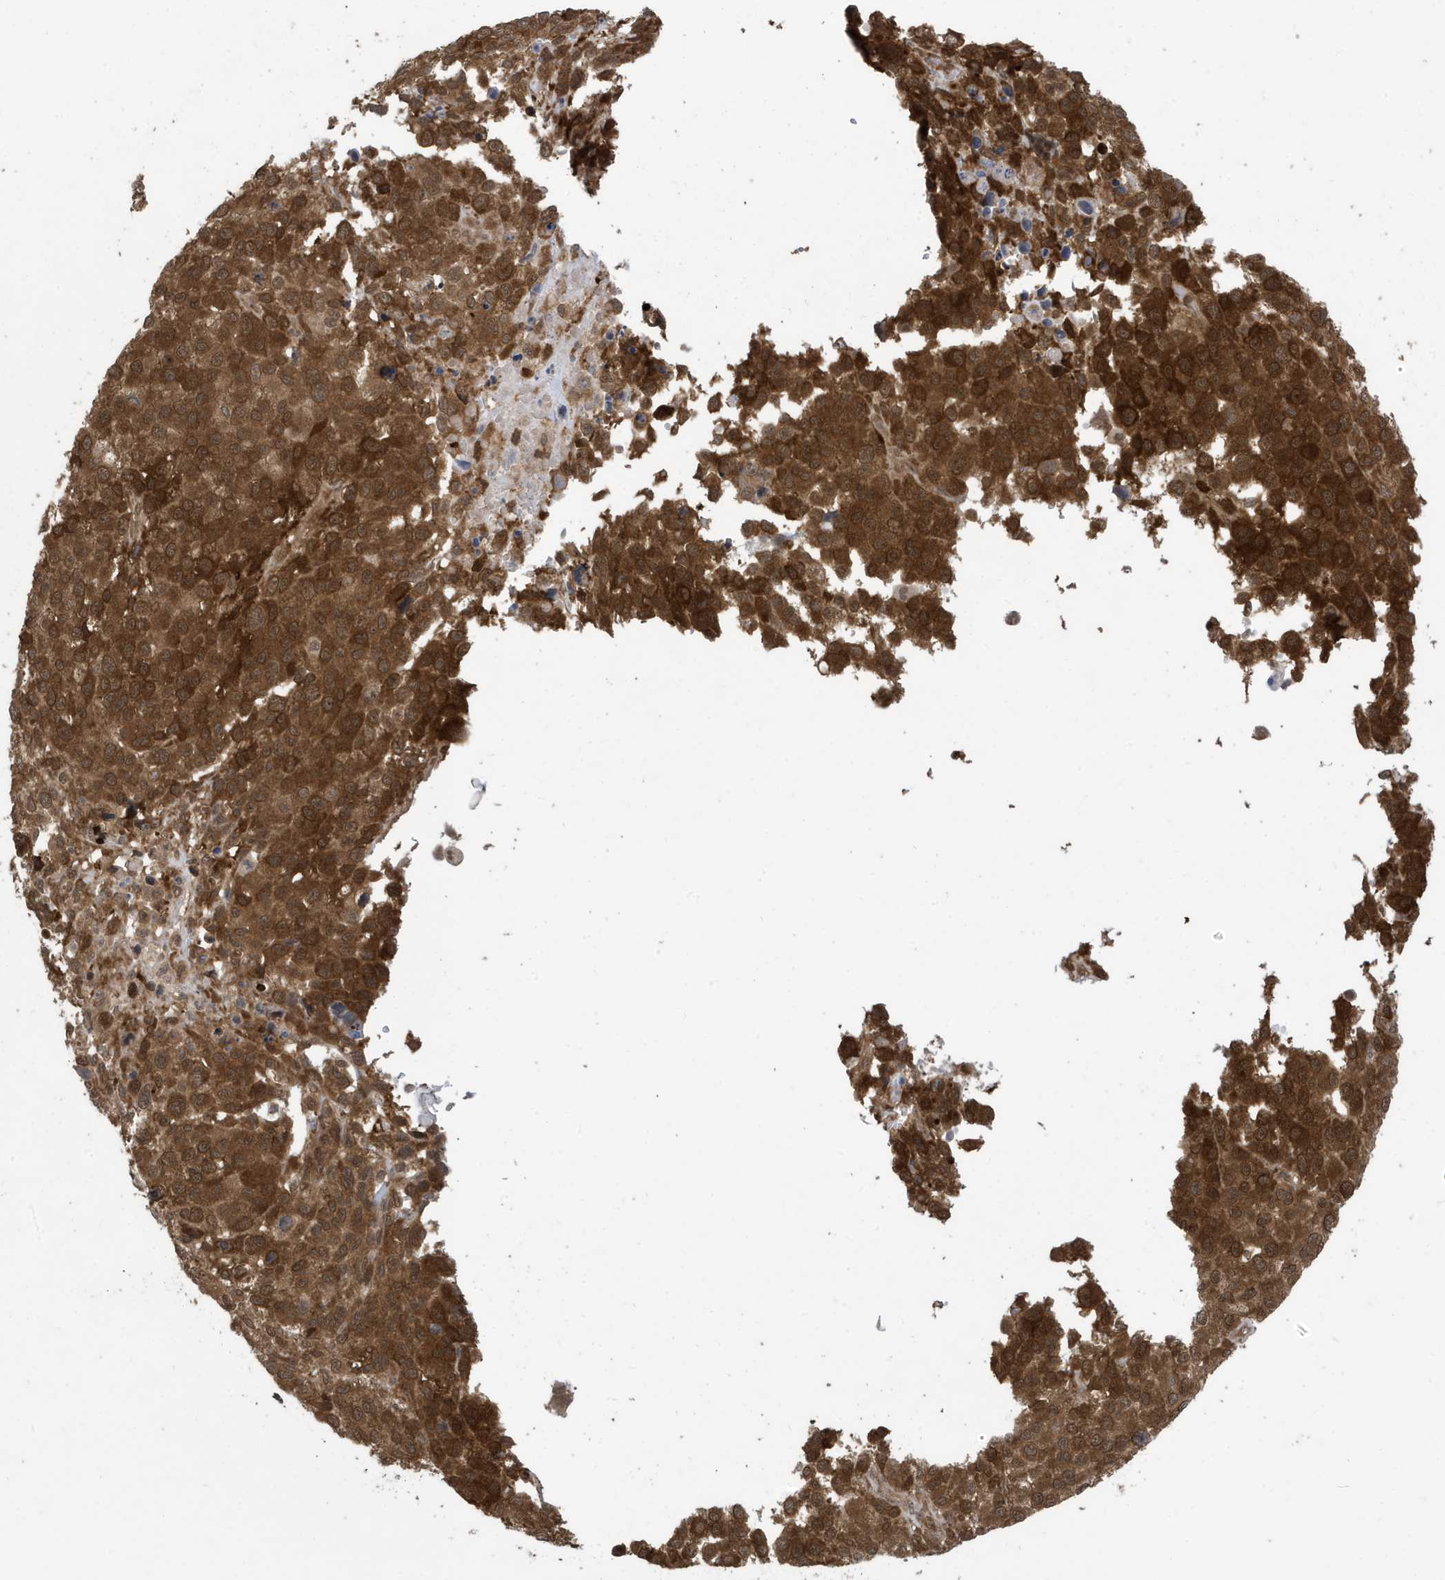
{"staining": {"intensity": "strong", "quantity": ">75%", "location": "cytoplasmic/membranous"}, "tissue": "melanoma", "cell_type": "Tumor cells", "image_type": "cancer", "snomed": [{"axis": "morphology", "description": "Malignant melanoma, NOS"}, {"axis": "topography", "description": "Skin of trunk"}], "caption": "The histopathology image reveals immunohistochemical staining of melanoma. There is strong cytoplasmic/membranous expression is appreciated in about >75% of tumor cells.", "gene": "UBQLN1", "patient": {"sex": "male", "age": 71}}